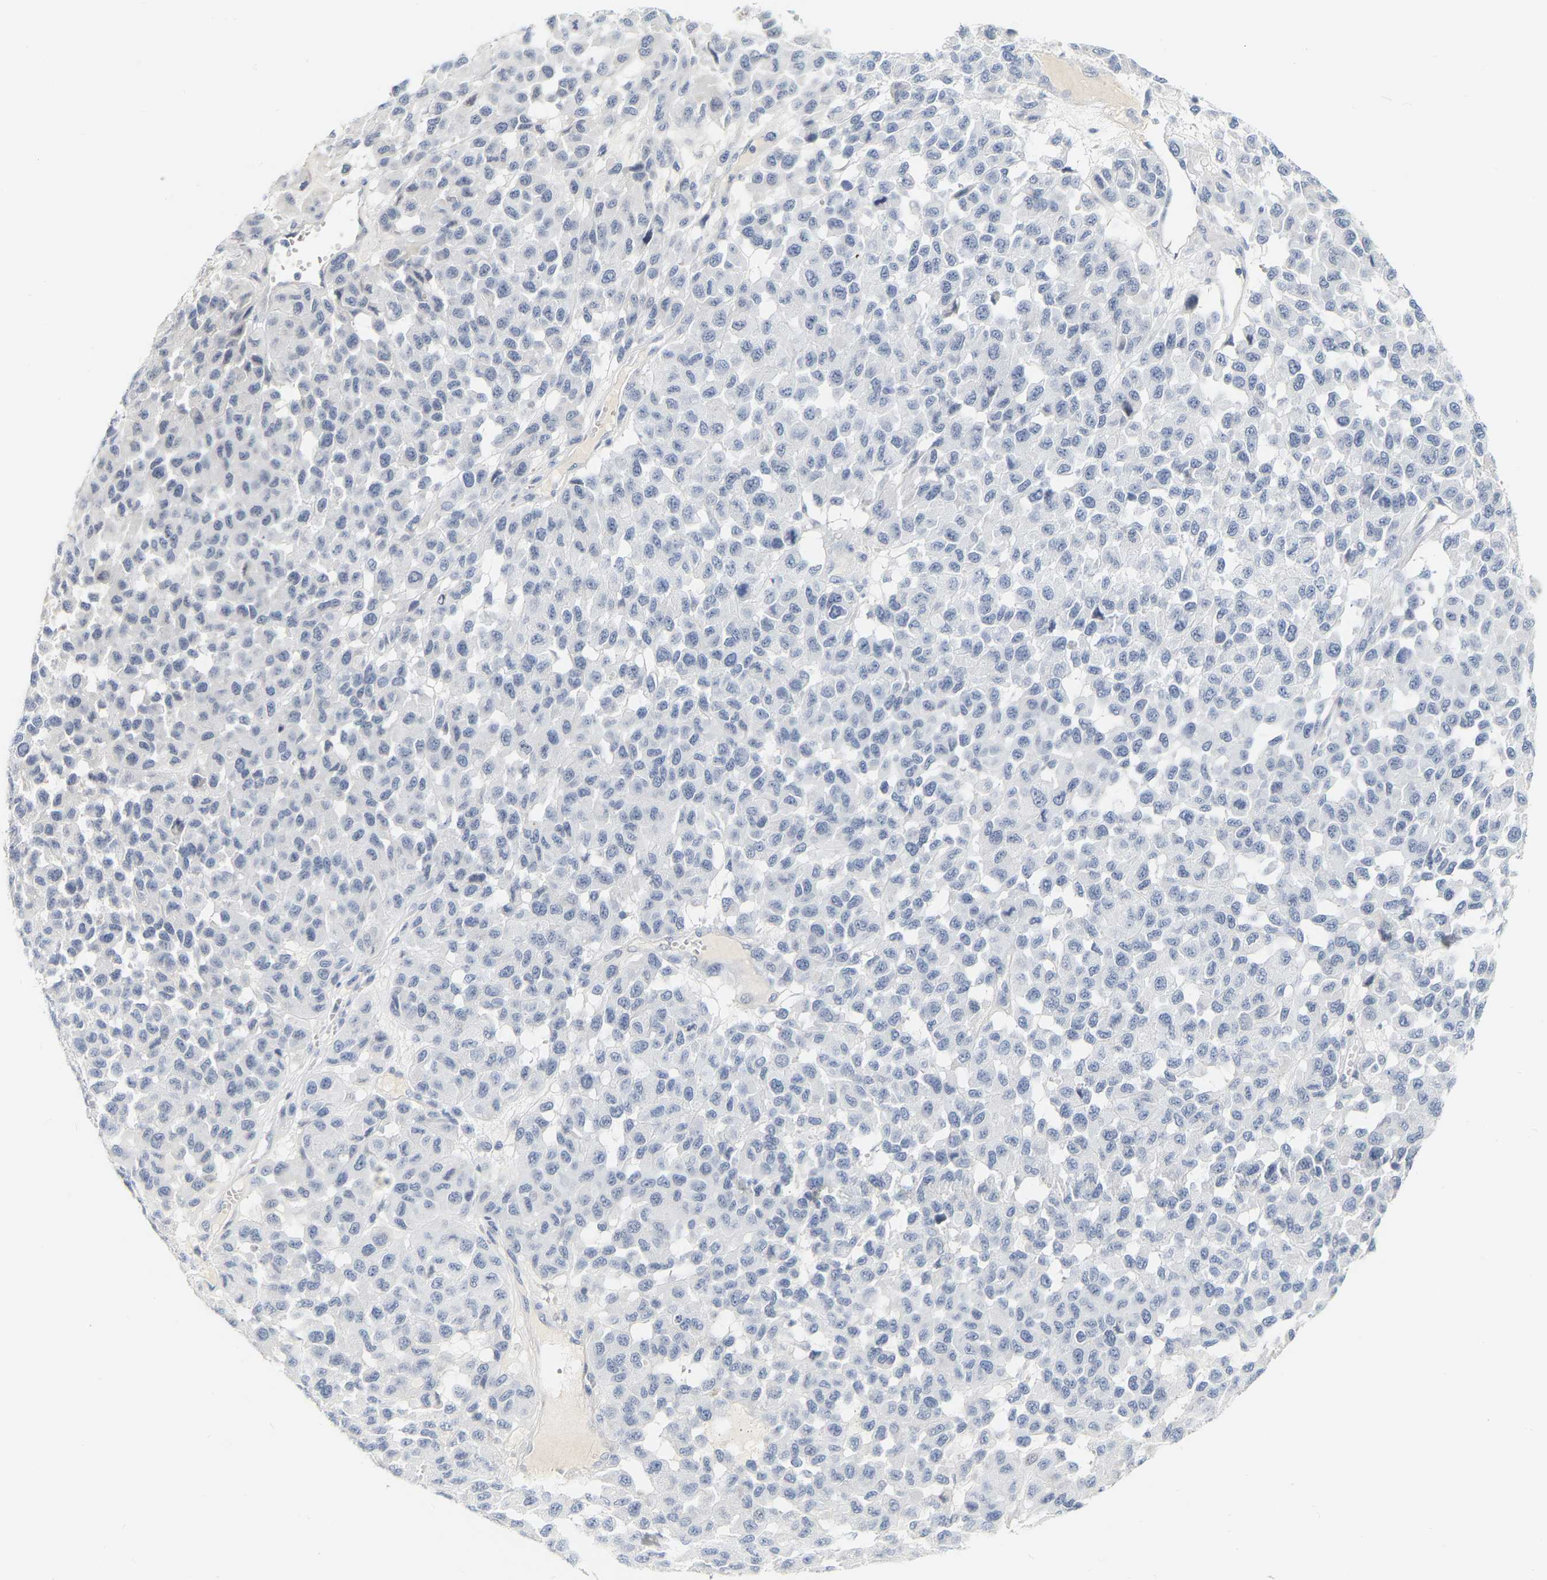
{"staining": {"intensity": "negative", "quantity": "none", "location": "none"}, "tissue": "melanoma", "cell_type": "Tumor cells", "image_type": "cancer", "snomed": [{"axis": "morphology", "description": "Malignant melanoma, NOS"}, {"axis": "topography", "description": "Skin"}], "caption": "Immunohistochemistry micrograph of malignant melanoma stained for a protein (brown), which displays no expression in tumor cells.", "gene": "KRT76", "patient": {"sex": "male", "age": 62}}